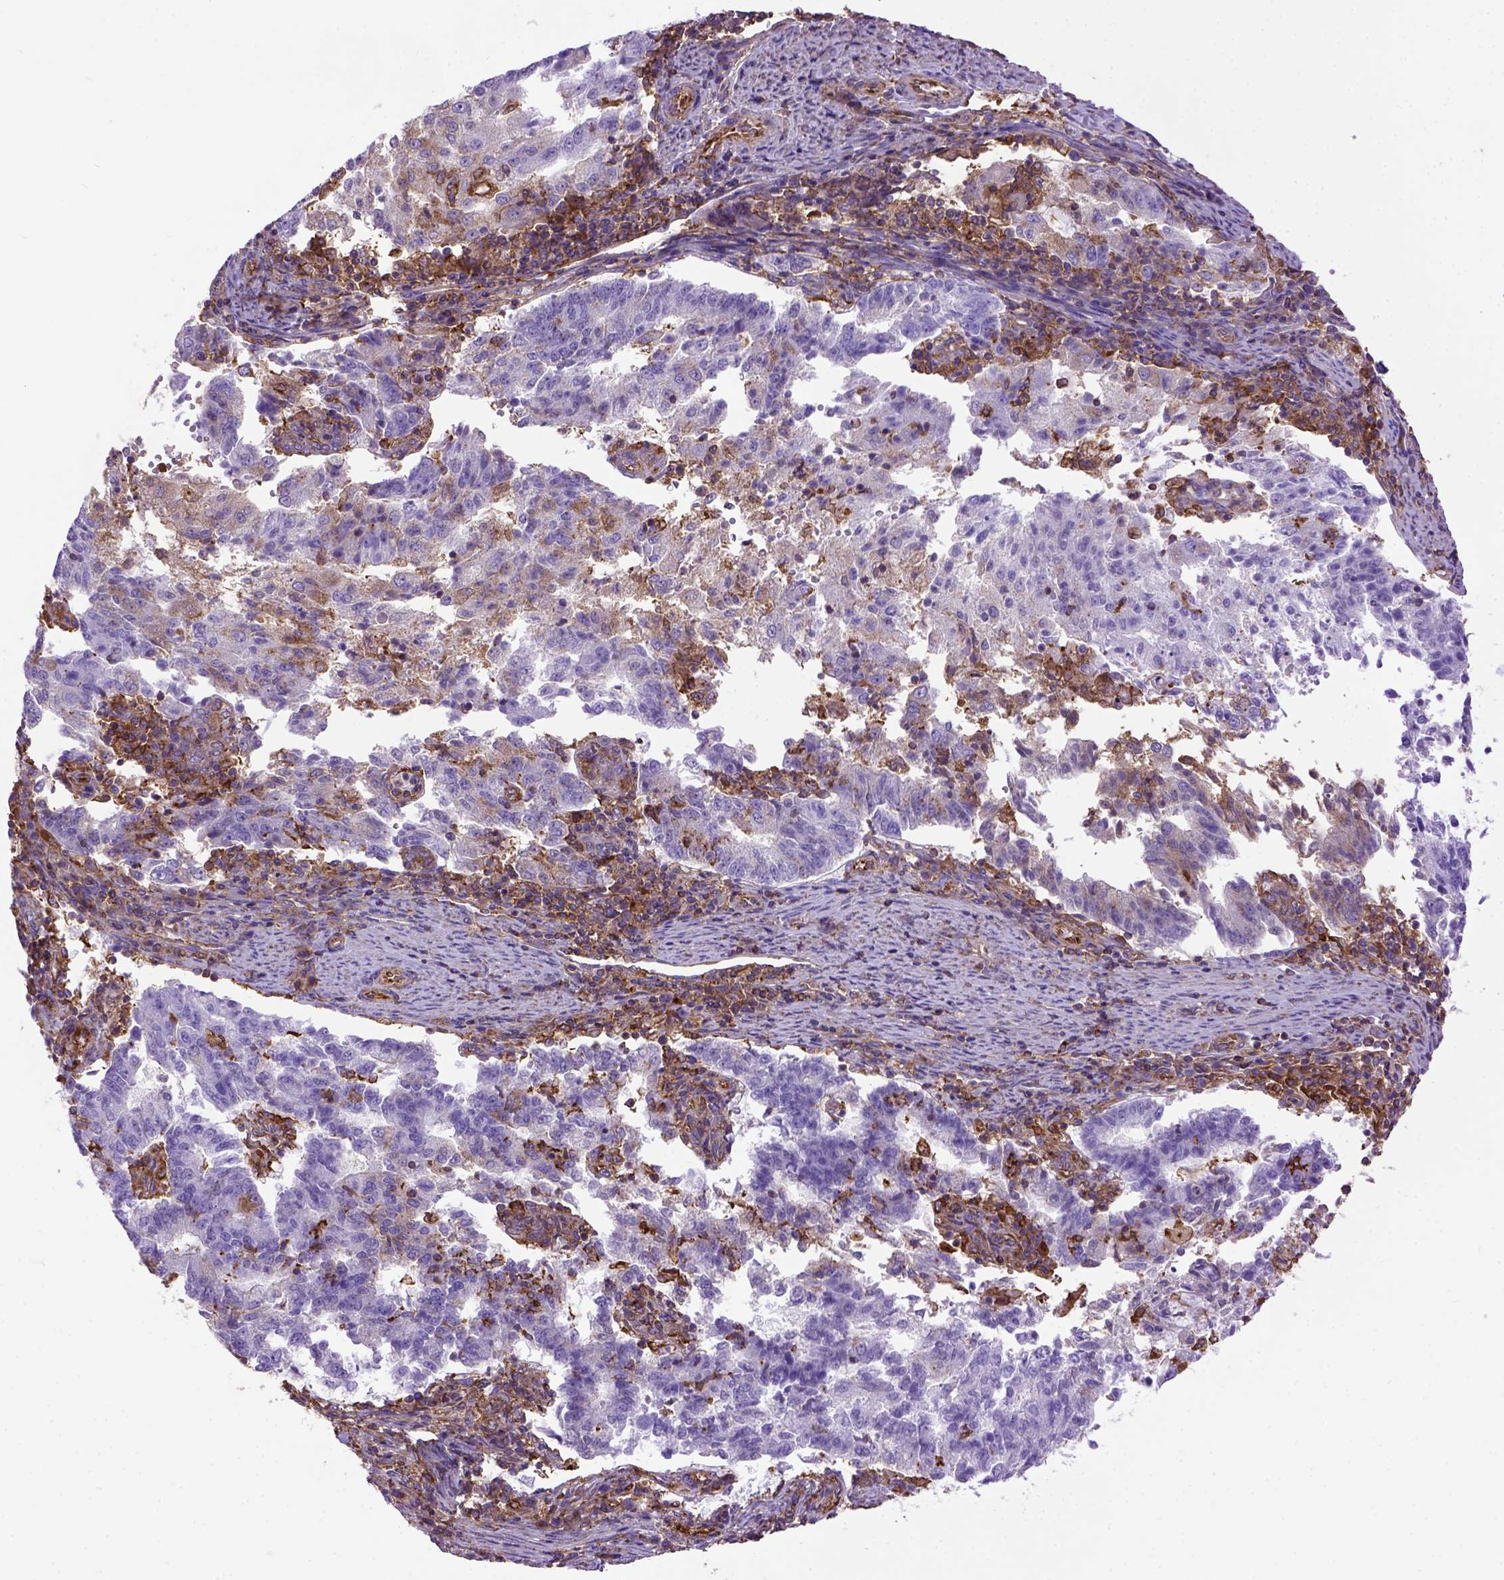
{"staining": {"intensity": "weak", "quantity": "<25%", "location": "cytoplasmic/membranous"}, "tissue": "endometrial cancer", "cell_type": "Tumor cells", "image_type": "cancer", "snomed": [{"axis": "morphology", "description": "Adenocarcinoma, NOS"}, {"axis": "topography", "description": "Endometrium"}], "caption": "A high-resolution micrograph shows IHC staining of adenocarcinoma (endometrial), which shows no significant positivity in tumor cells. (DAB (3,3'-diaminobenzidine) immunohistochemistry (IHC) with hematoxylin counter stain).", "gene": "MVP", "patient": {"sex": "female", "age": 82}}